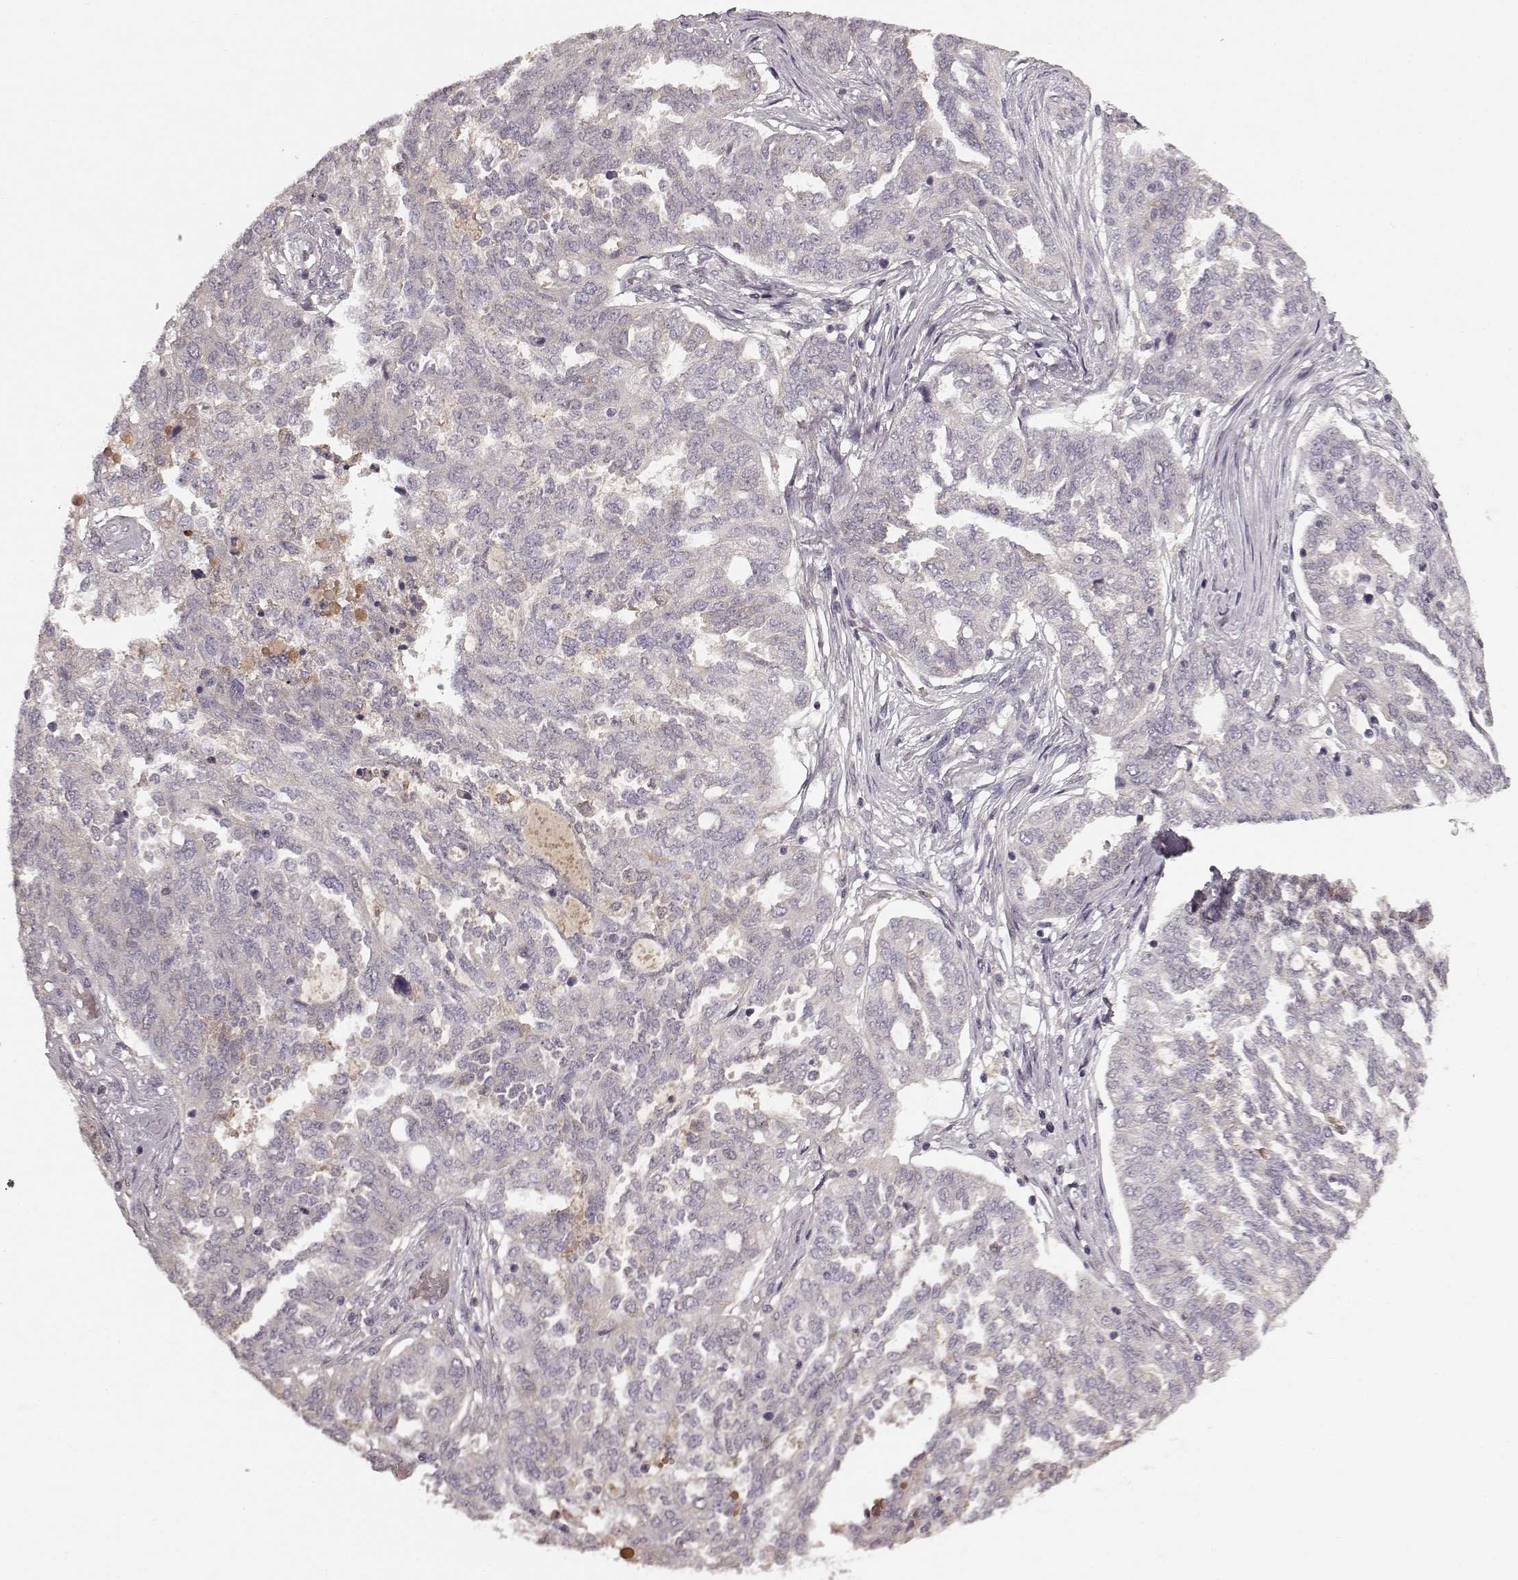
{"staining": {"intensity": "negative", "quantity": "none", "location": "none"}, "tissue": "ovarian cancer", "cell_type": "Tumor cells", "image_type": "cancer", "snomed": [{"axis": "morphology", "description": "Cystadenocarcinoma, serous, NOS"}, {"axis": "topography", "description": "Ovary"}], "caption": "The IHC micrograph has no significant expression in tumor cells of ovarian cancer tissue.", "gene": "SLC22A18", "patient": {"sex": "female", "age": 67}}